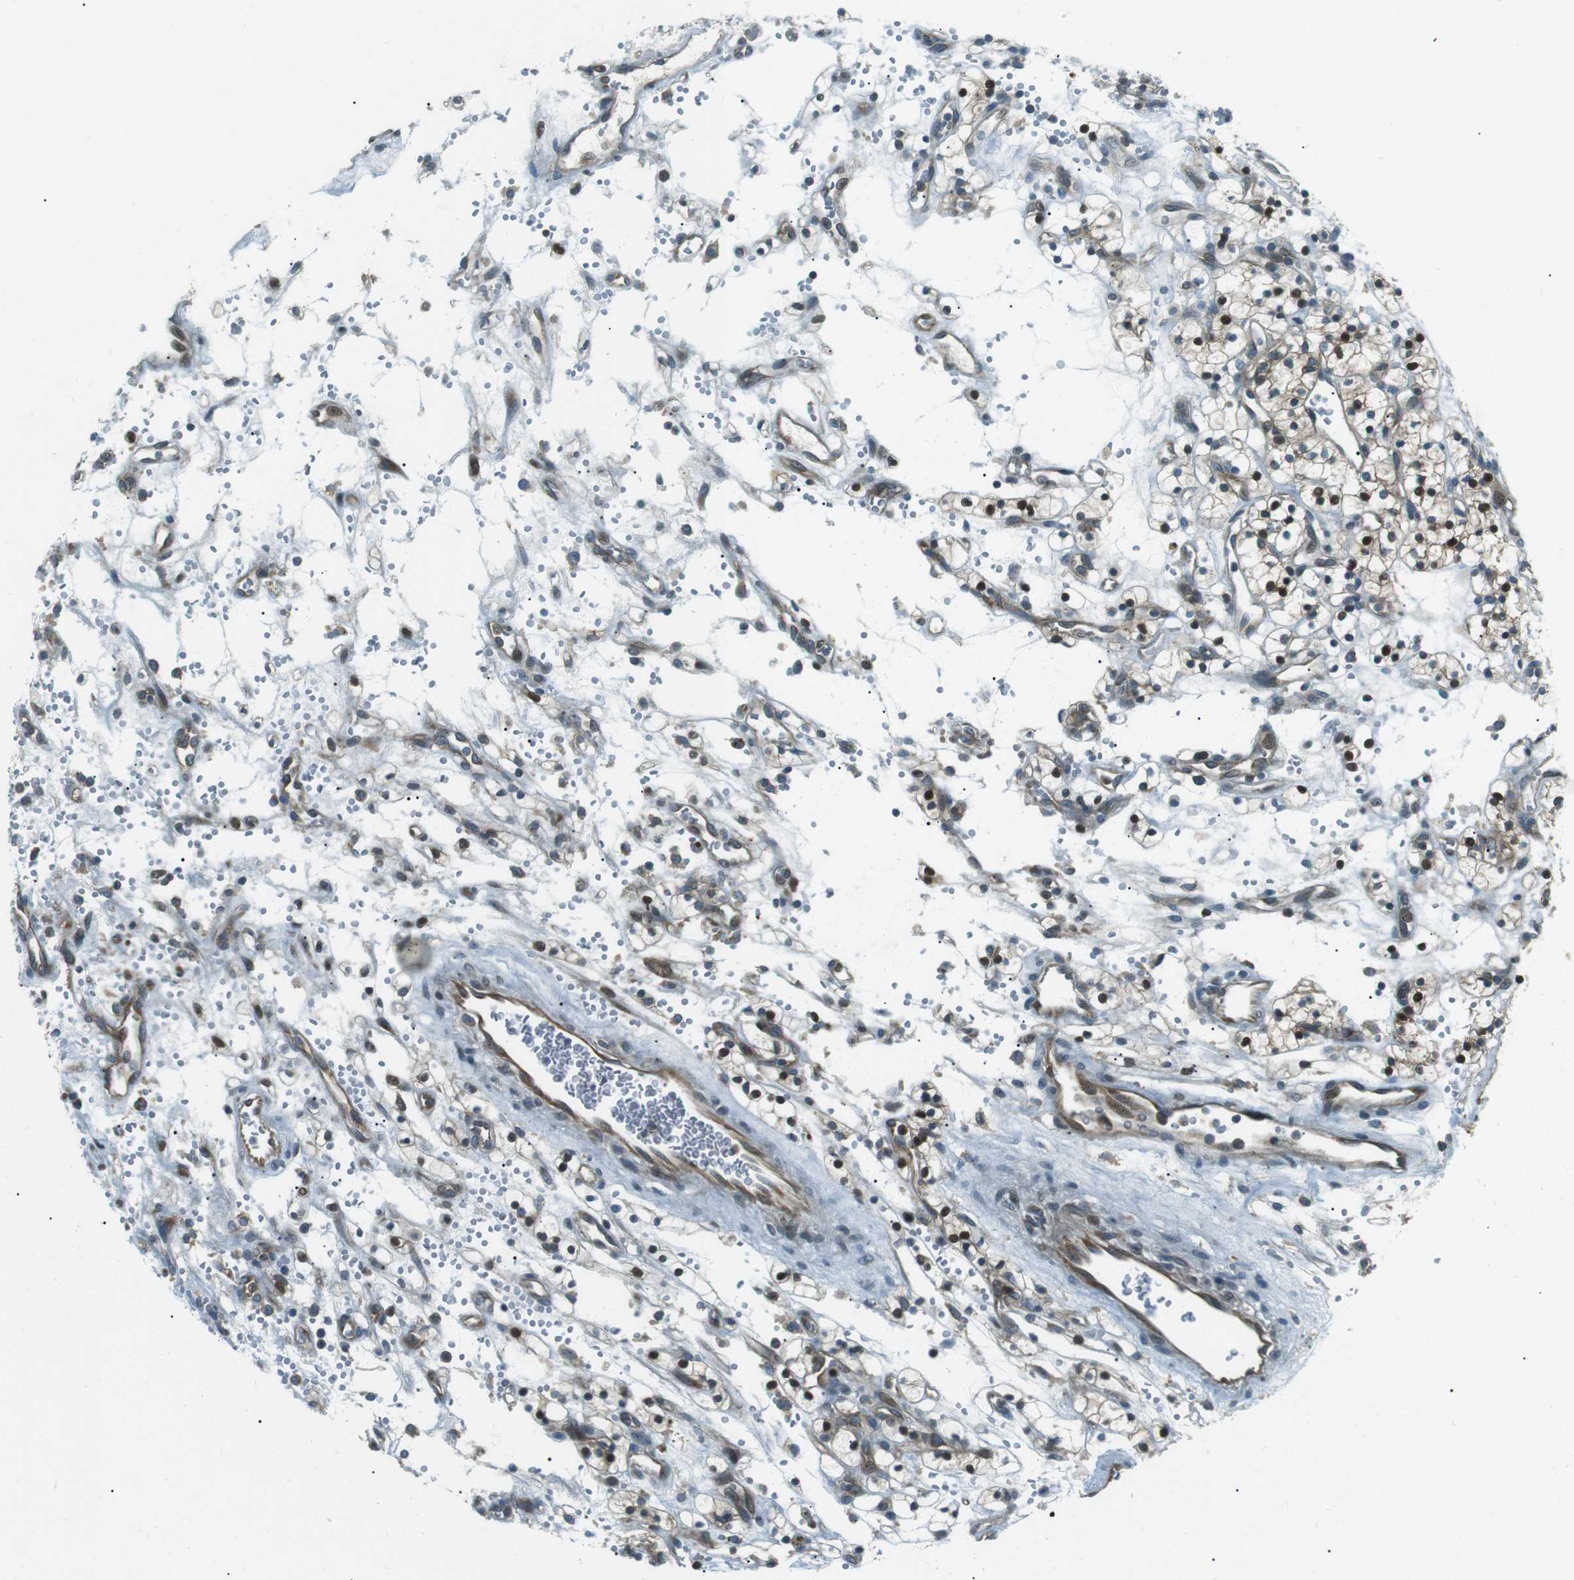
{"staining": {"intensity": "moderate", "quantity": "25%-75%", "location": "nuclear"}, "tissue": "renal cancer", "cell_type": "Tumor cells", "image_type": "cancer", "snomed": [{"axis": "morphology", "description": "Adenocarcinoma, NOS"}, {"axis": "topography", "description": "Kidney"}], "caption": "The immunohistochemical stain highlights moderate nuclear expression in tumor cells of renal cancer (adenocarcinoma) tissue.", "gene": "TMEM74", "patient": {"sex": "female", "age": 57}}